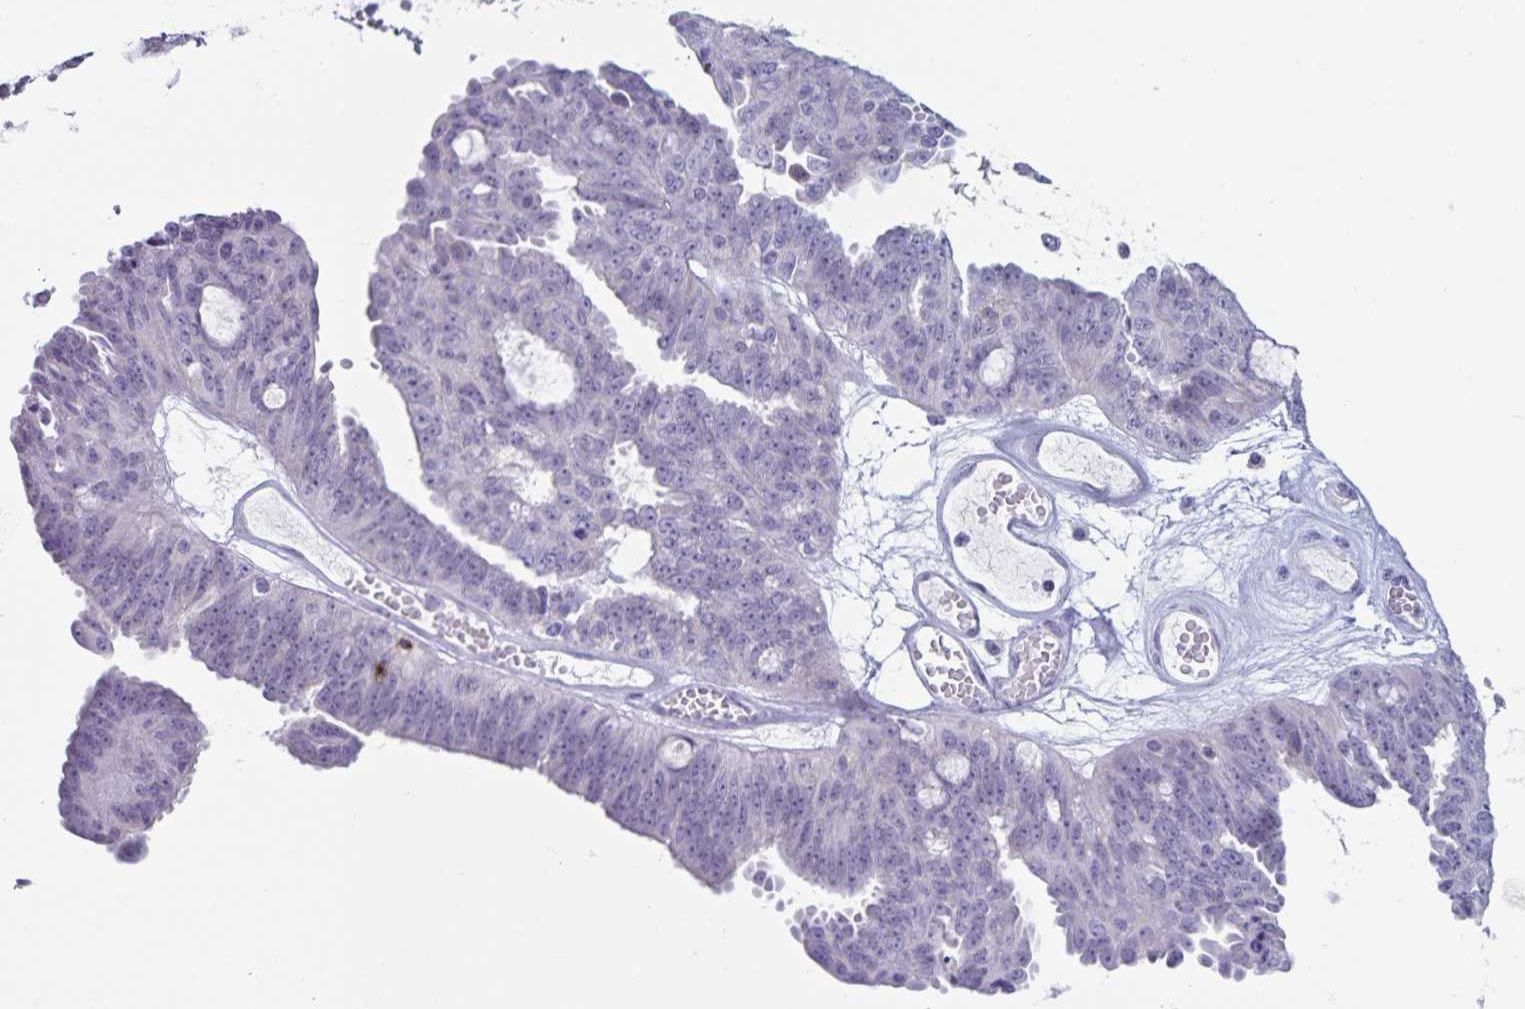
{"staining": {"intensity": "negative", "quantity": "none", "location": "none"}, "tissue": "ovarian cancer", "cell_type": "Tumor cells", "image_type": "cancer", "snomed": [{"axis": "morphology", "description": "Cystadenocarcinoma, serous, NOS"}, {"axis": "topography", "description": "Ovary"}], "caption": "This is an immunohistochemistry (IHC) histopathology image of human ovarian cancer. There is no expression in tumor cells.", "gene": "GNLY", "patient": {"sex": "female", "age": 71}}